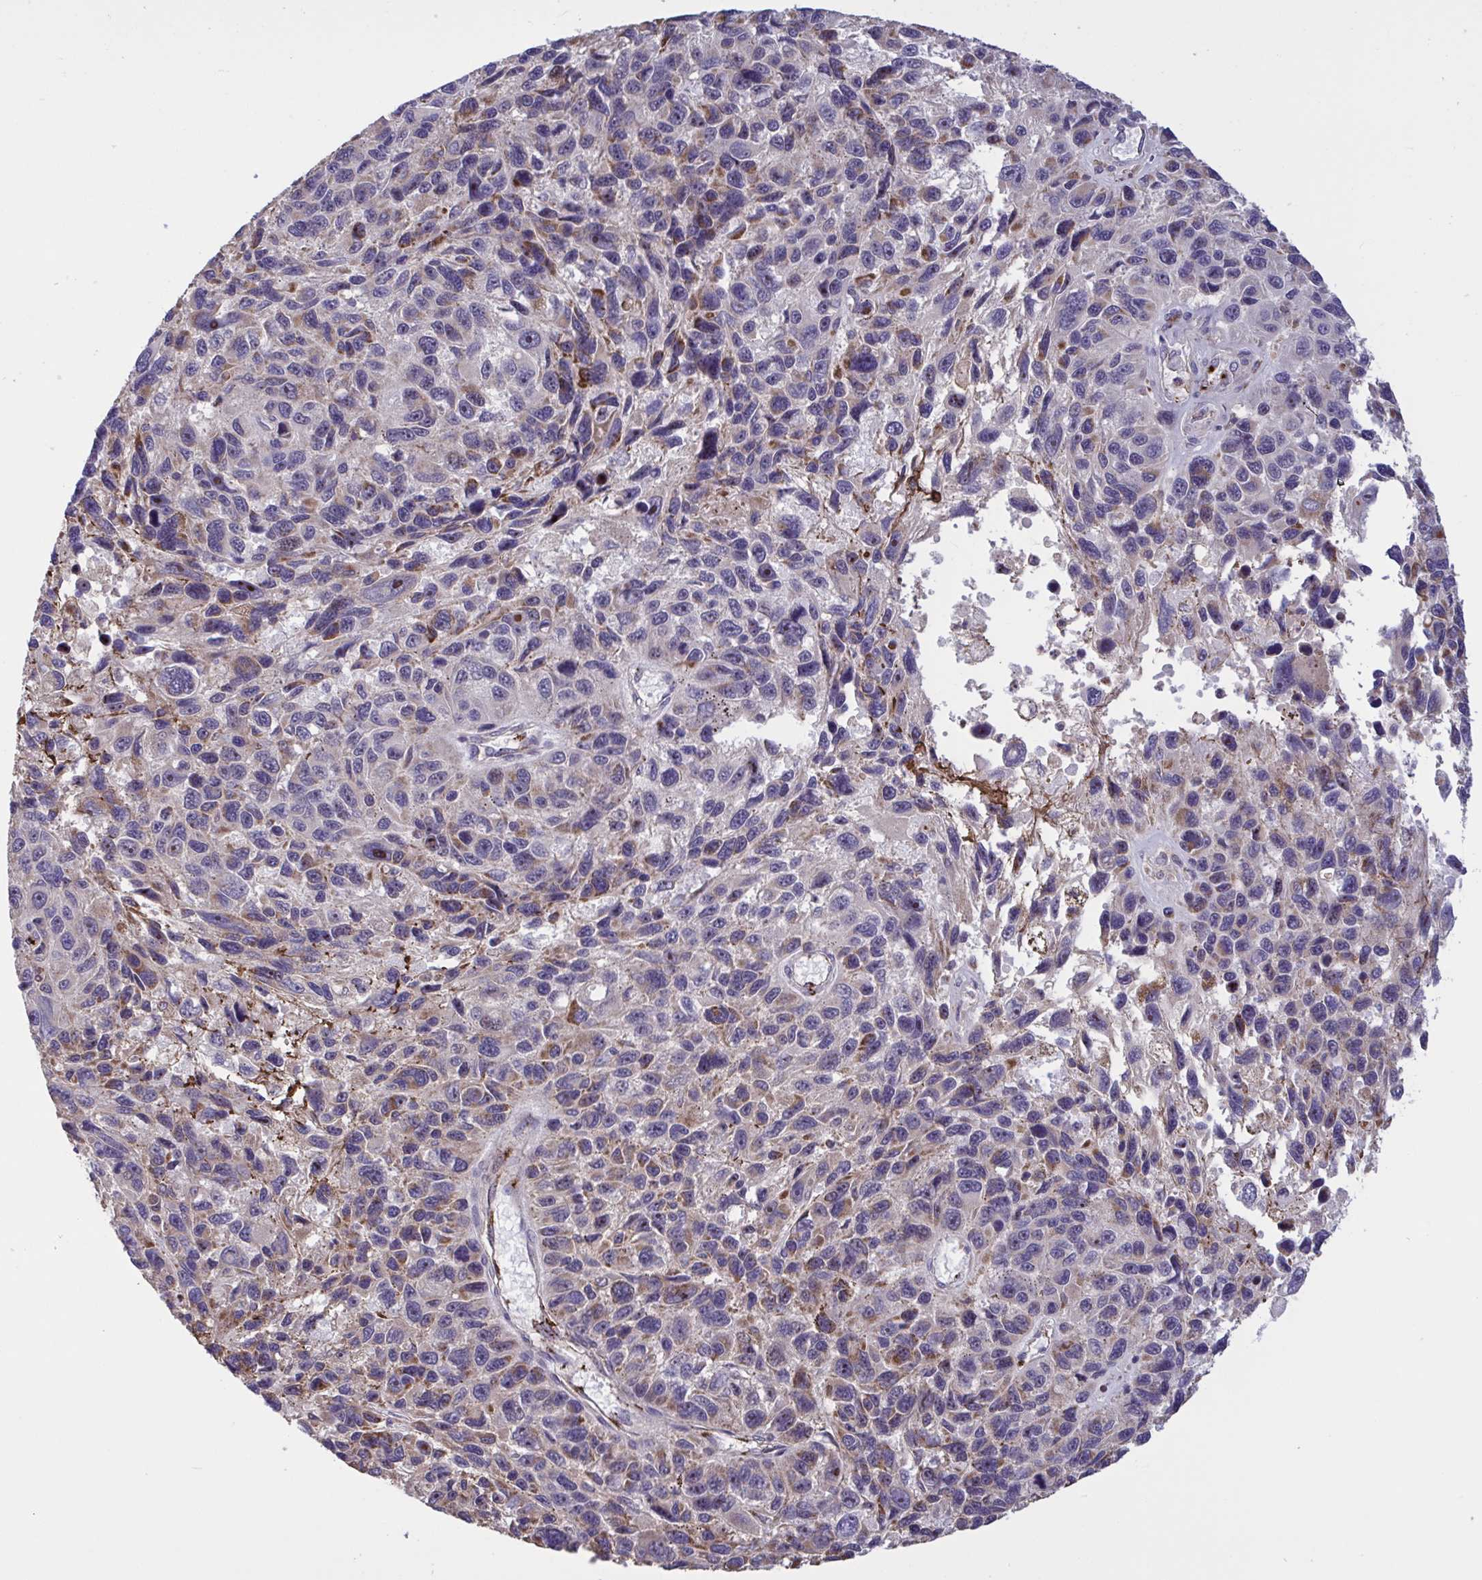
{"staining": {"intensity": "moderate", "quantity": "25%-75%", "location": "cytoplasmic/membranous,nuclear"}, "tissue": "melanoma", "cell_type": "Tumor cells", "image_type": "cancer", "snomed": [{"axis": "morphology", "description": "Malignant melanoma, NOS"}, {"axis": "topography", "description": "Skin"}], "caption": "A micrograph of human malignant melanoma stained for a protein displays moderate cytoplasmic/membranous and nuclear brown staining in tumor cells.", "gene": "CD101", "patient": {"sex": "male", "age": 53}}